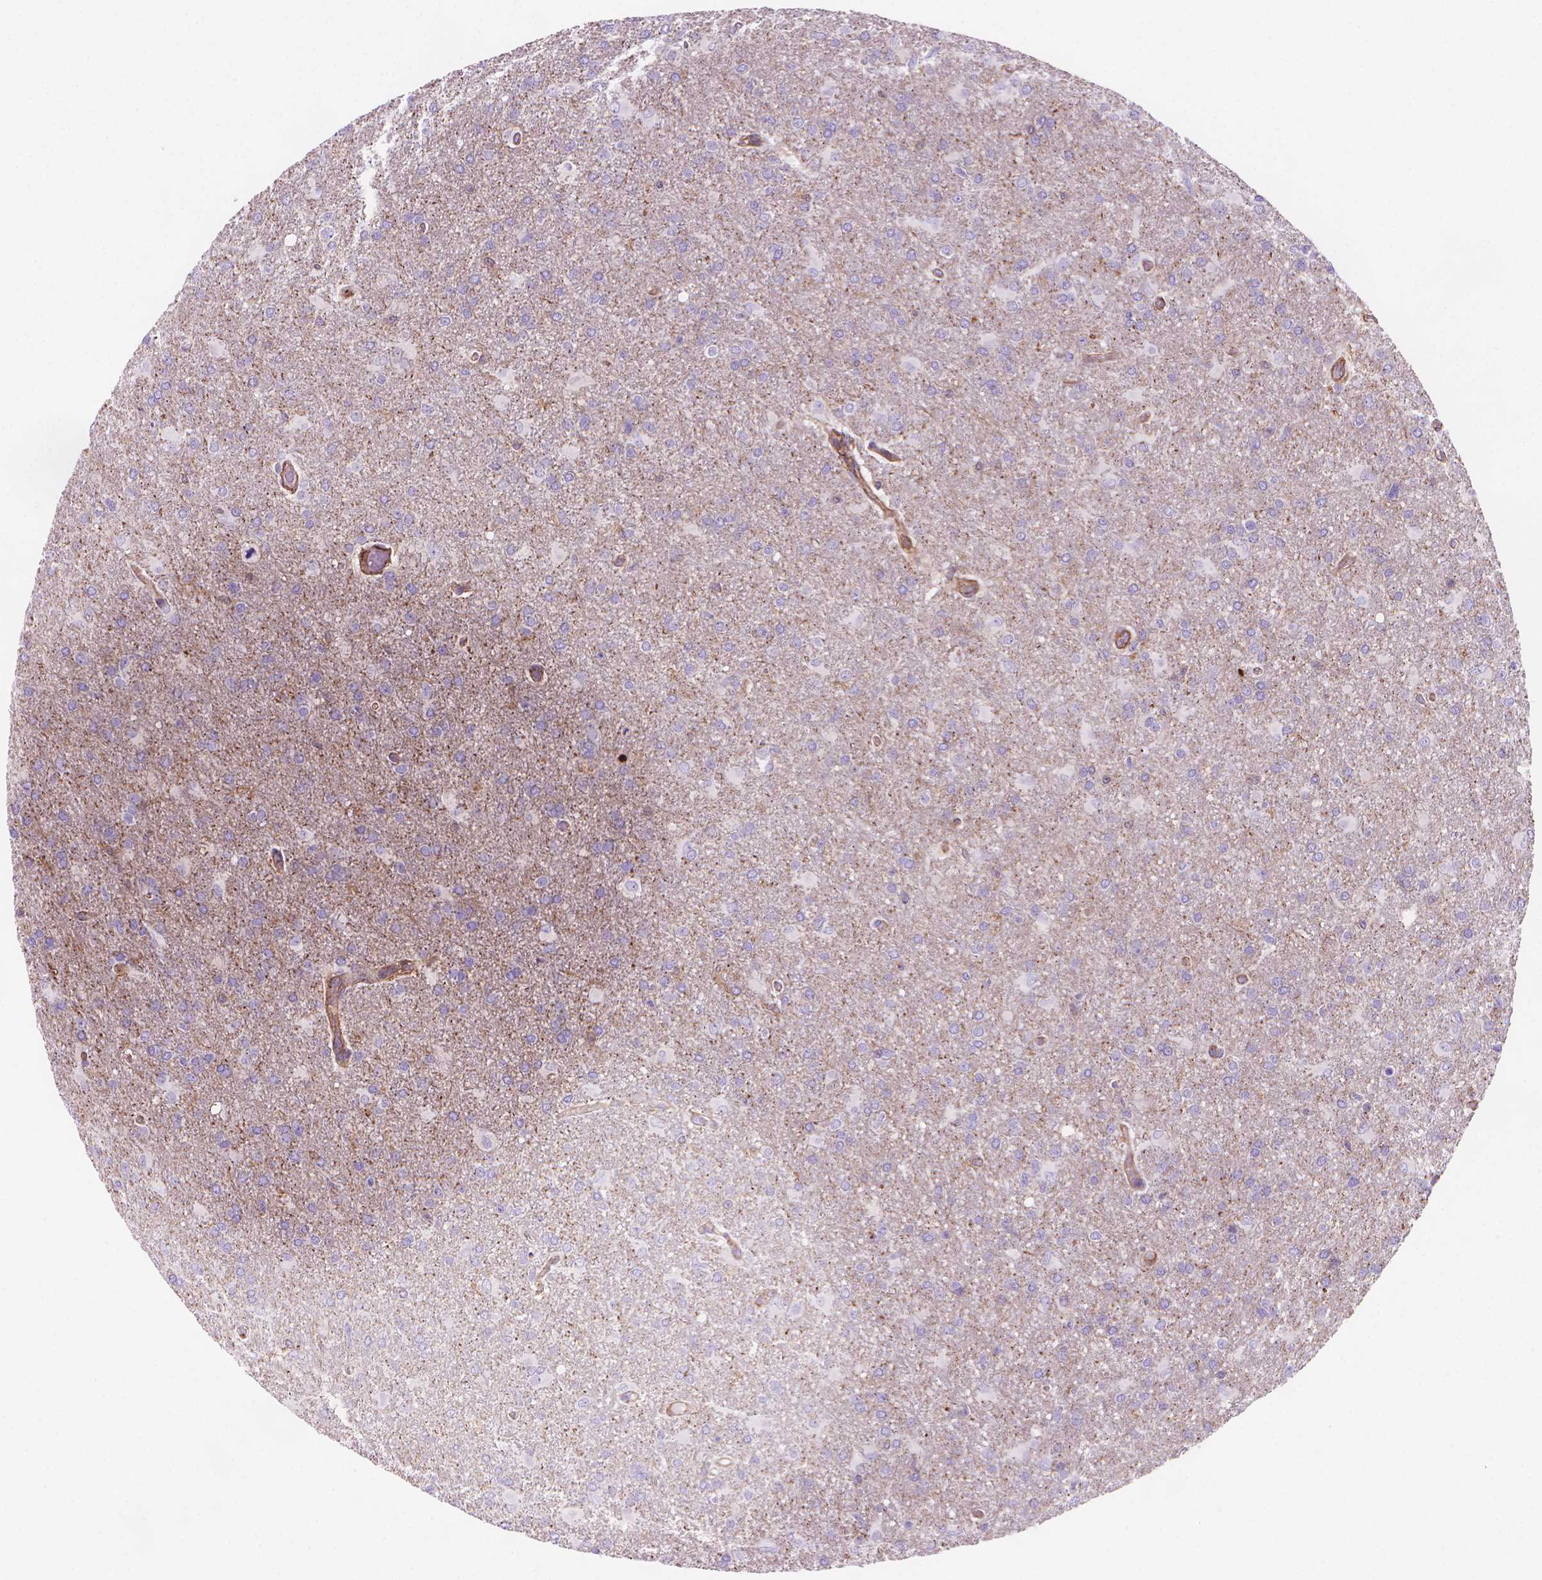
{"staining": {"intensity": "negative", "quantity": "none", "location": "none"}, "tissue": "glioma", "cell_type": "Tumor cells", "image_type": "cancer", "snomed": [{"axis": "morphology", "description": "Glioma, malignant, High grade"}, {"axis": "topography", "description": "Brain"}], "caption": "Protein analysis of malignant glioma (high-grade) displays no significant staining in tumor cells.", "gene": "PATJ", "patient": {"sex": "male", "age": 68}}